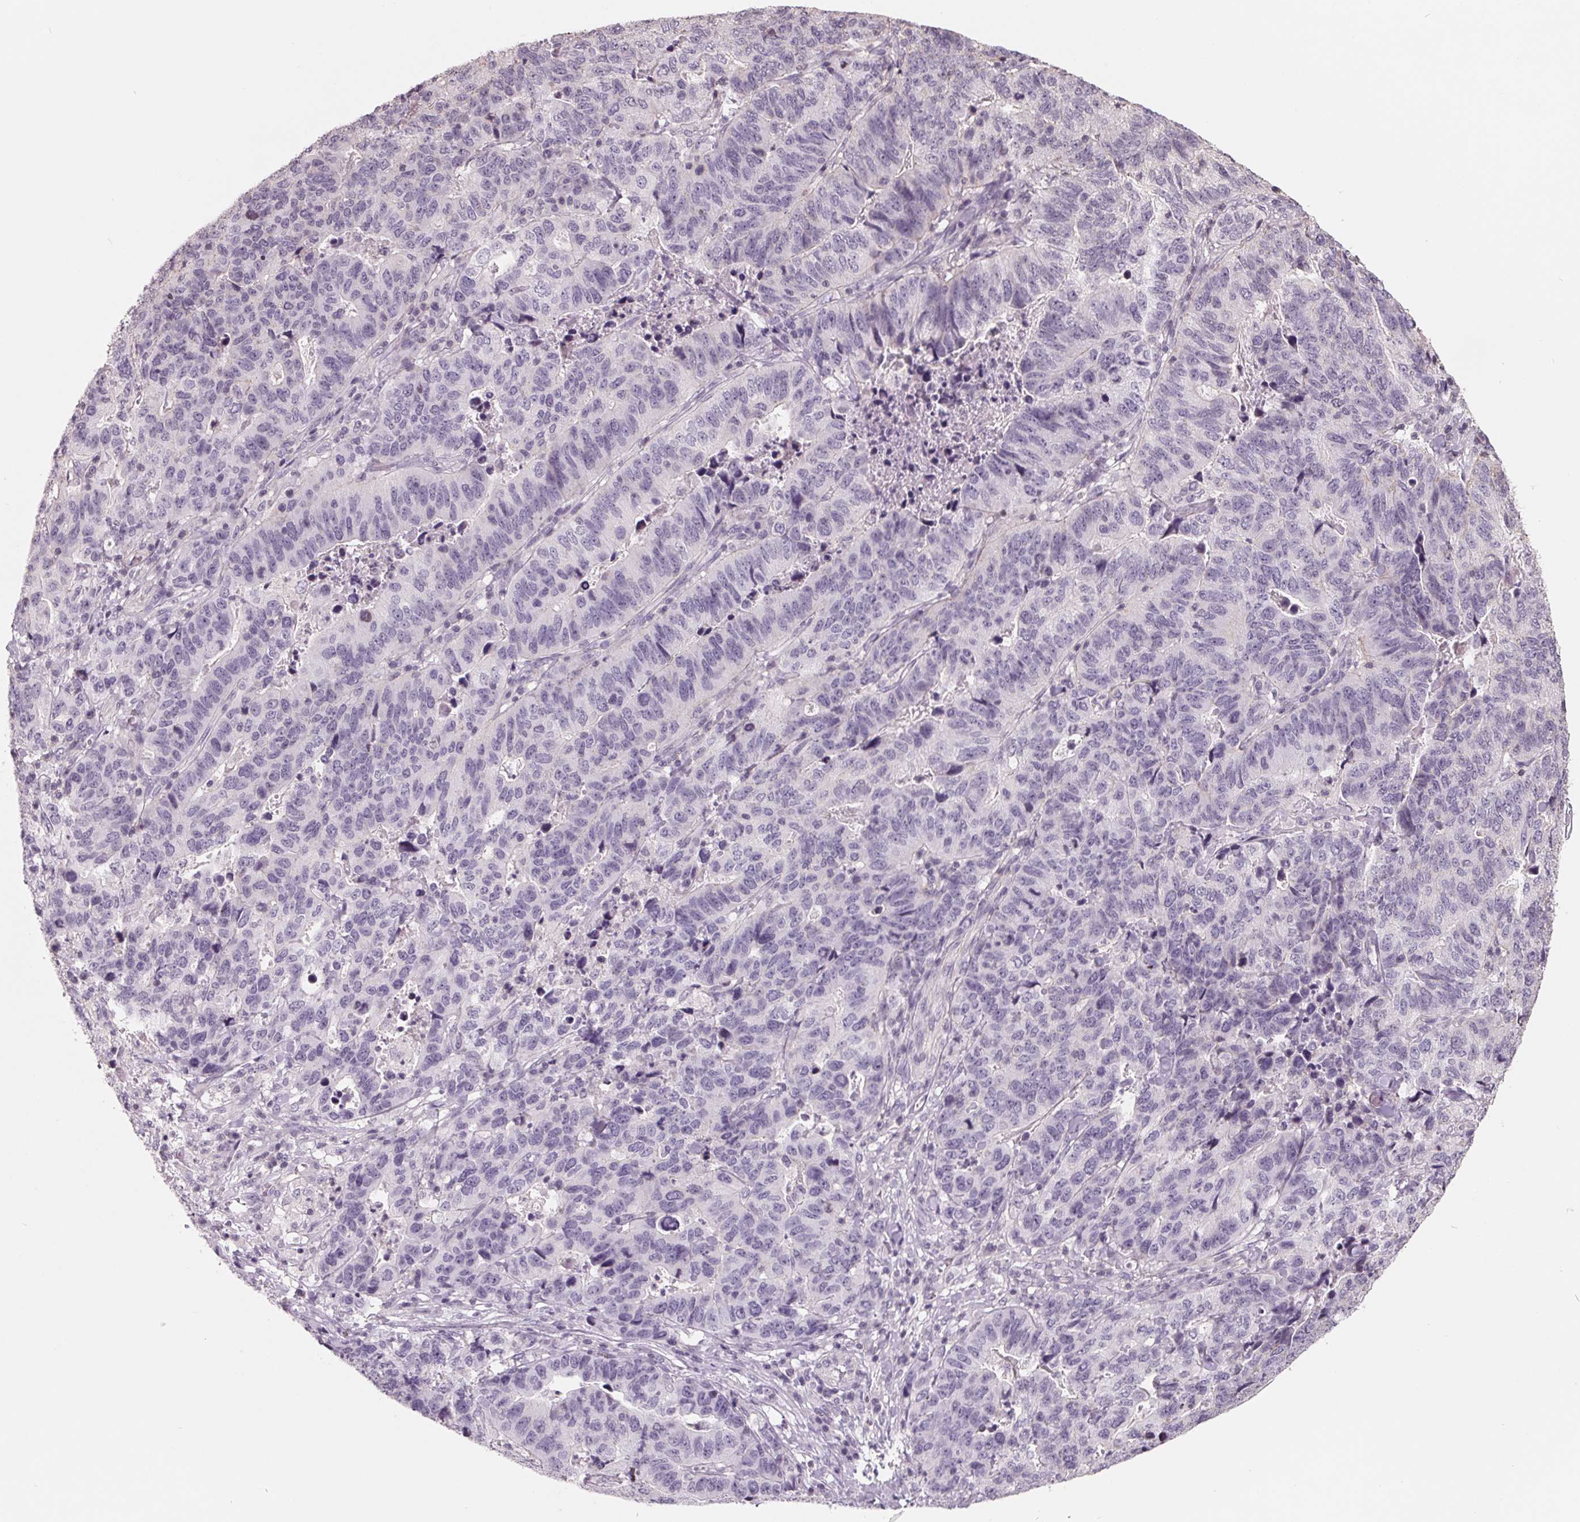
{"staining": {"intensity": "negative", "quantity": "none", "location": "none"}, "tissue": "stomach cancer", "cell_type": "Tumor cells", "image_type": "cancer", "snomed": [{"axis": "morphology", "description": "Adenocarcinoma, NOS"}, {"axis": "topography", "description": "Stomach, upper"}], "caption": "Immunohistochemical staining of adenocarcinoma (stomach) displays no significant expression in tumor cells.", "gene": "FTCD", "patient": {"sex": "female", "age": 67}}